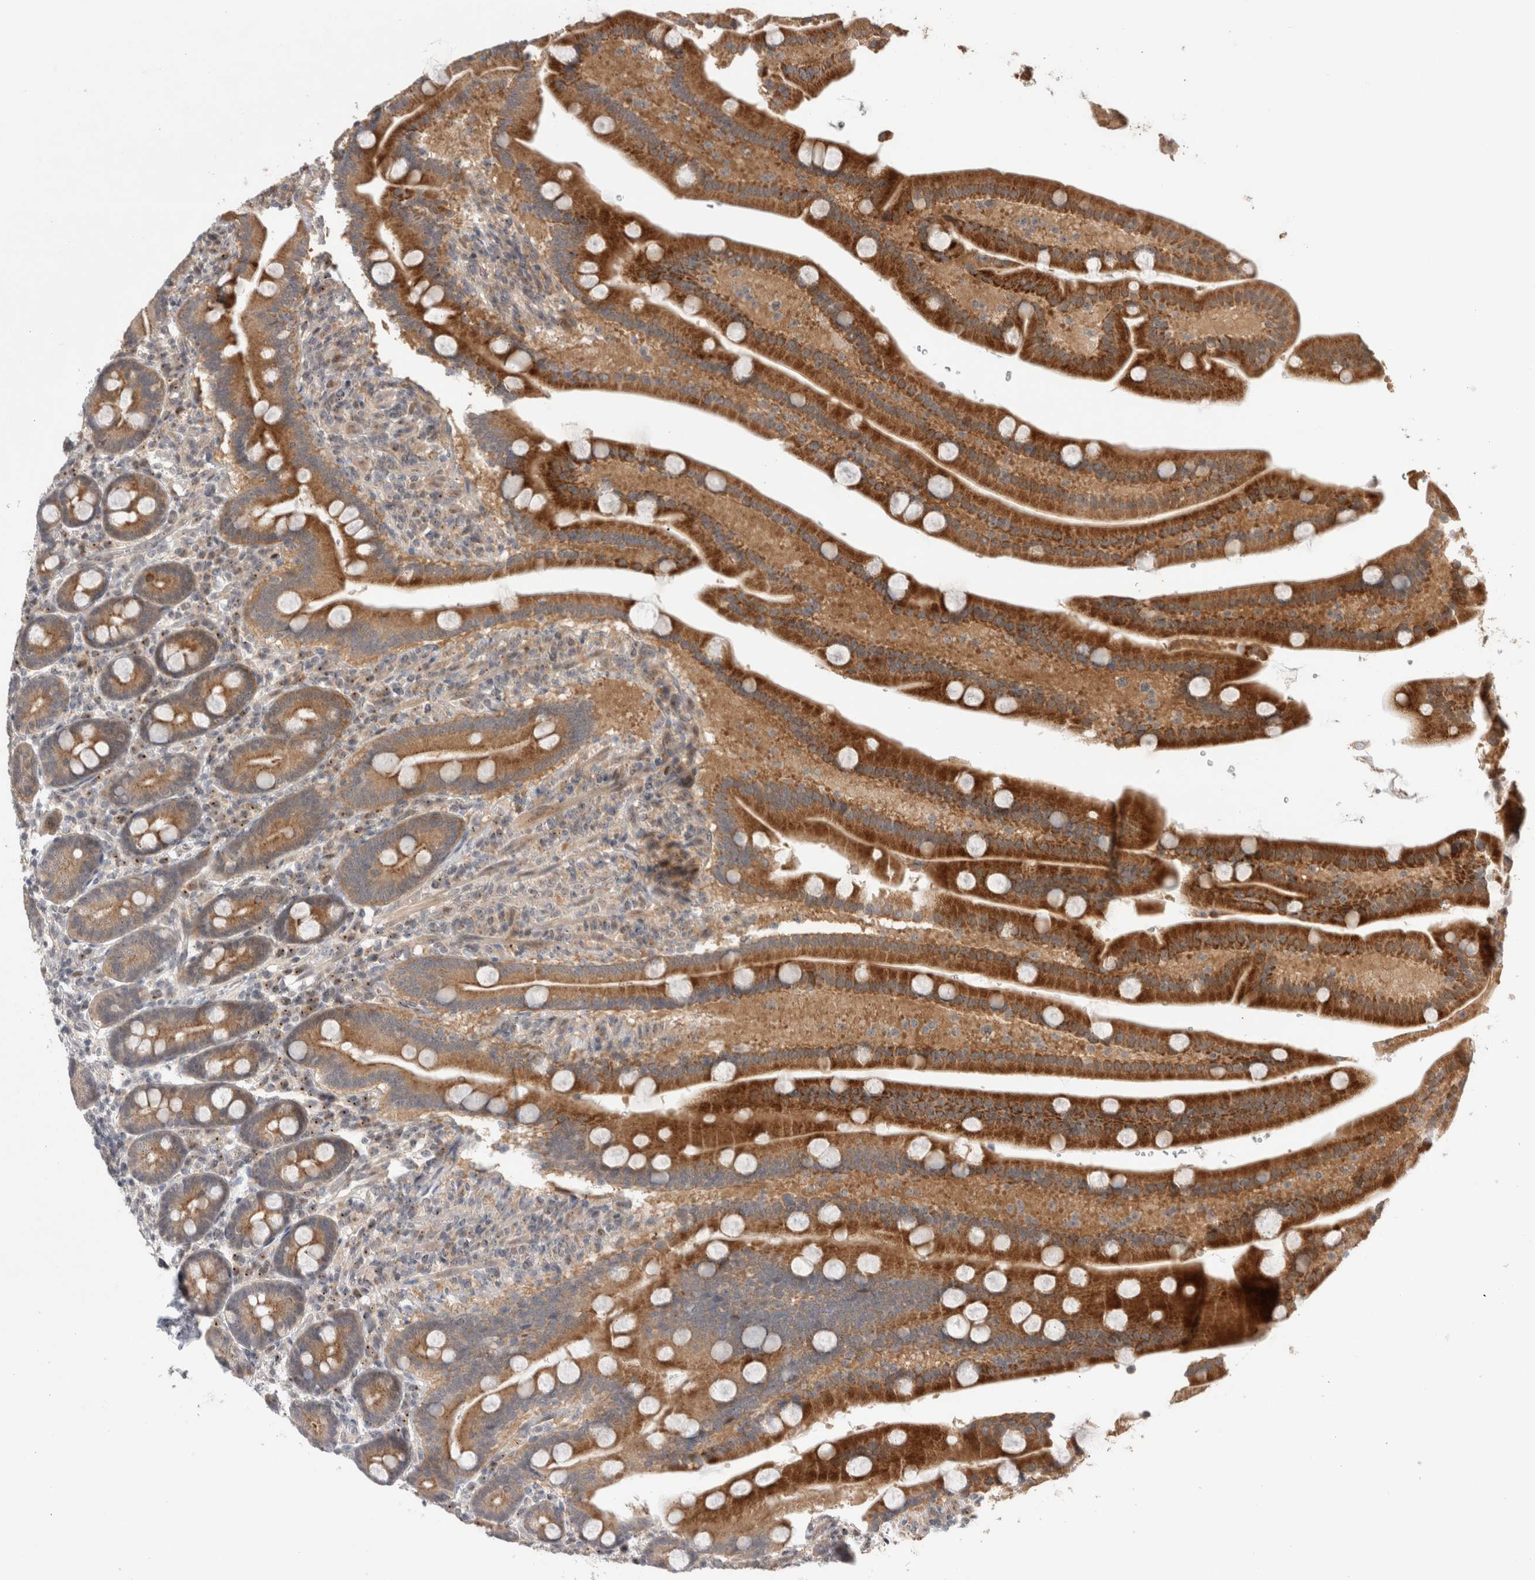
{"staining": {"intensity": "strong", "quantity": ">75%", "location": "cytoplasmic/membranous"}, "tissue": "duodenum", "cell_type": "Glandular cells", "image_type": "normal", "snomed": [{"axis": "morphology", "description": "Normal tissue, NOS"}, {"axis": "topography", "description": "Duodenum"}], "caption": "A high amount of strong cytoplasmic/membranous expression is appreciated in approximately >75% of glandular cells in benign duodenum.", "gene": "SLC29A1", "patient": {"sex": "male", "age": 54}}